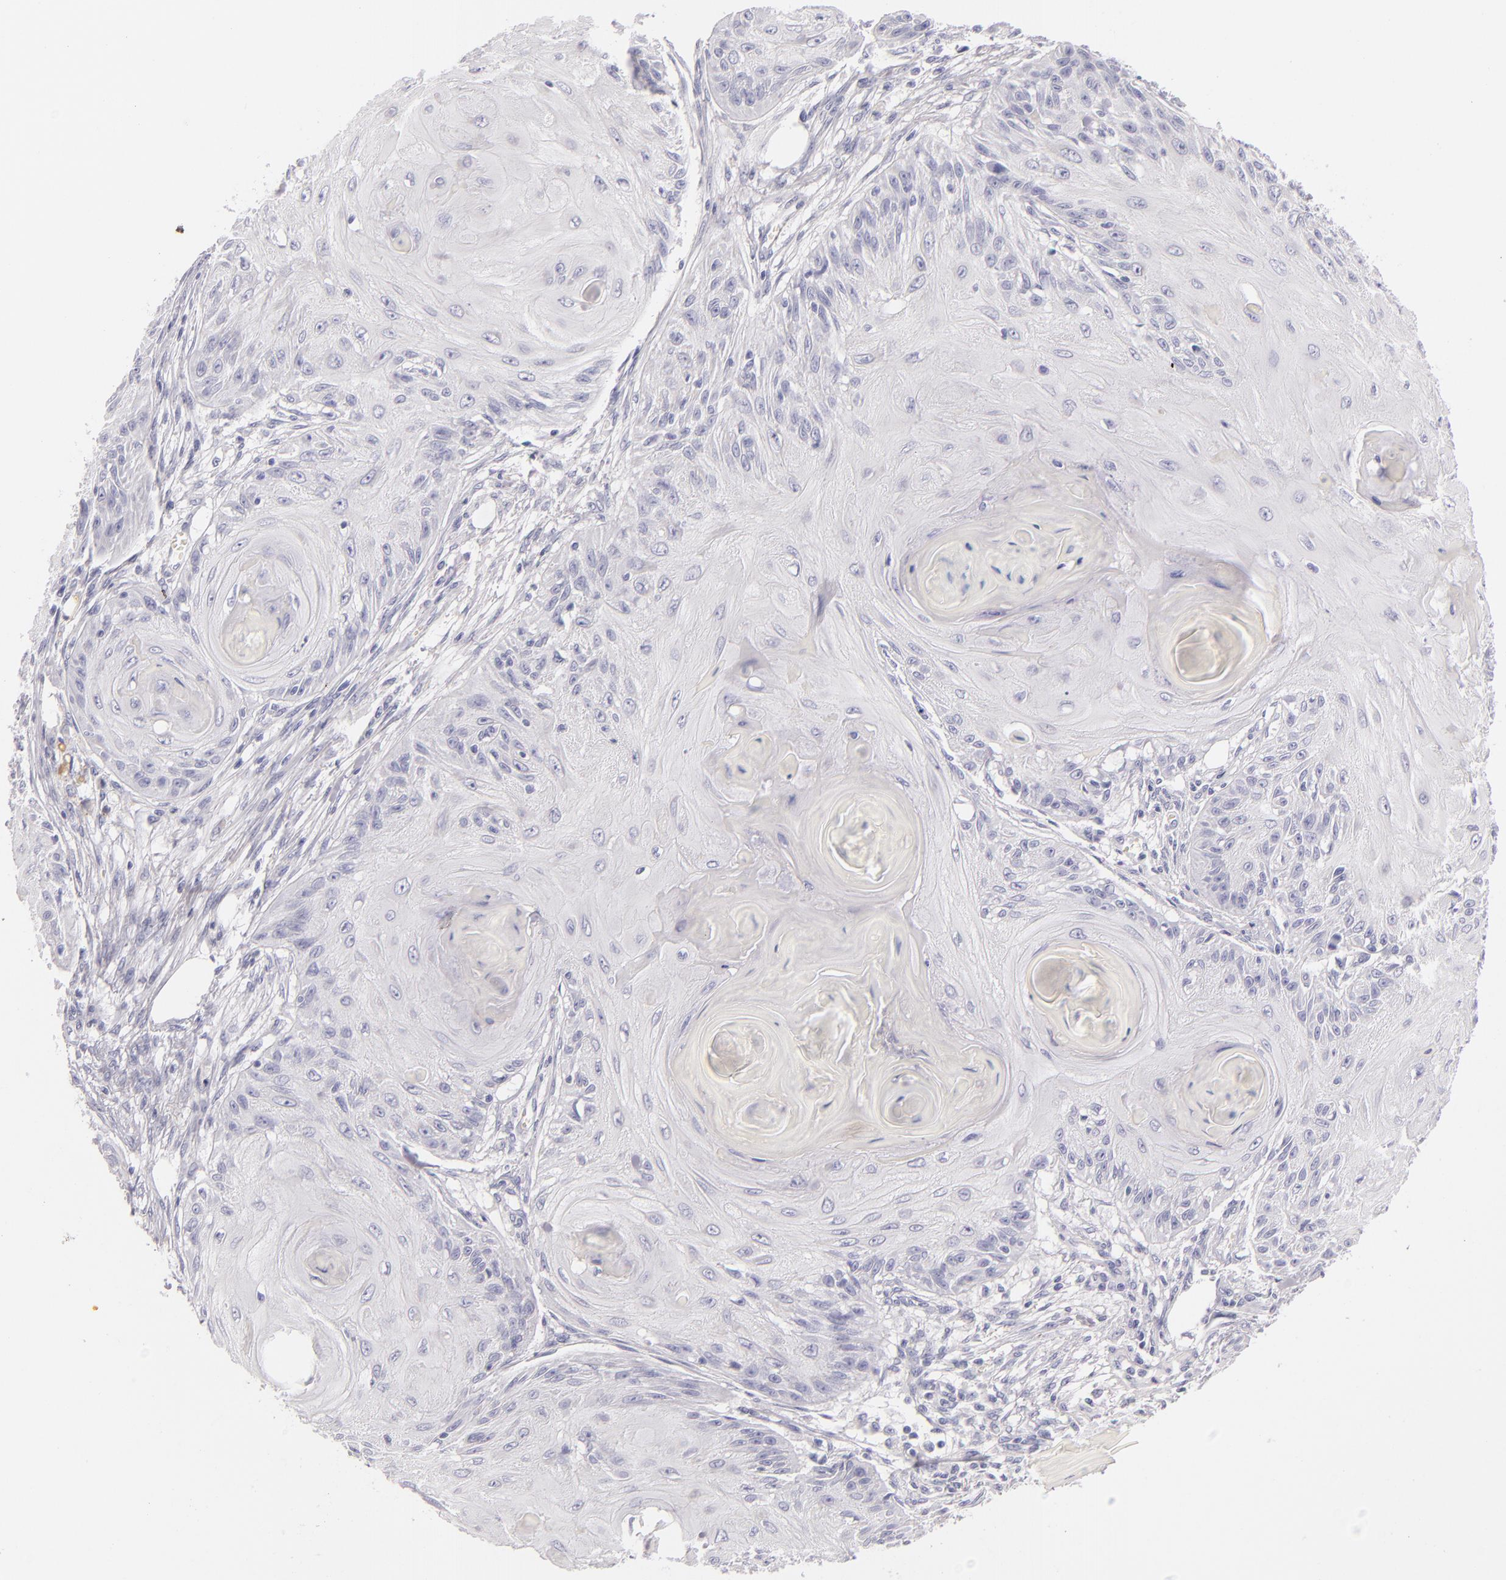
{"staining": {"intensity": "negative", "quantity": "none", "location": "none"}, "tissue": "skin cancer", "cell_type": "Tumor cells", "image_type": "cancer", "snomed": [{"axis": "morphology", "description": "Squamous cell carcinoma, NOS"}, {"axis": "topography", "description": "Skin"}], "caption": "DAB immunohistochemical staining of human skin cancer reveals no significant positivity in tumor cells.", "gene": "FABP1", "patient": {"sex": "female", "age": 88}}